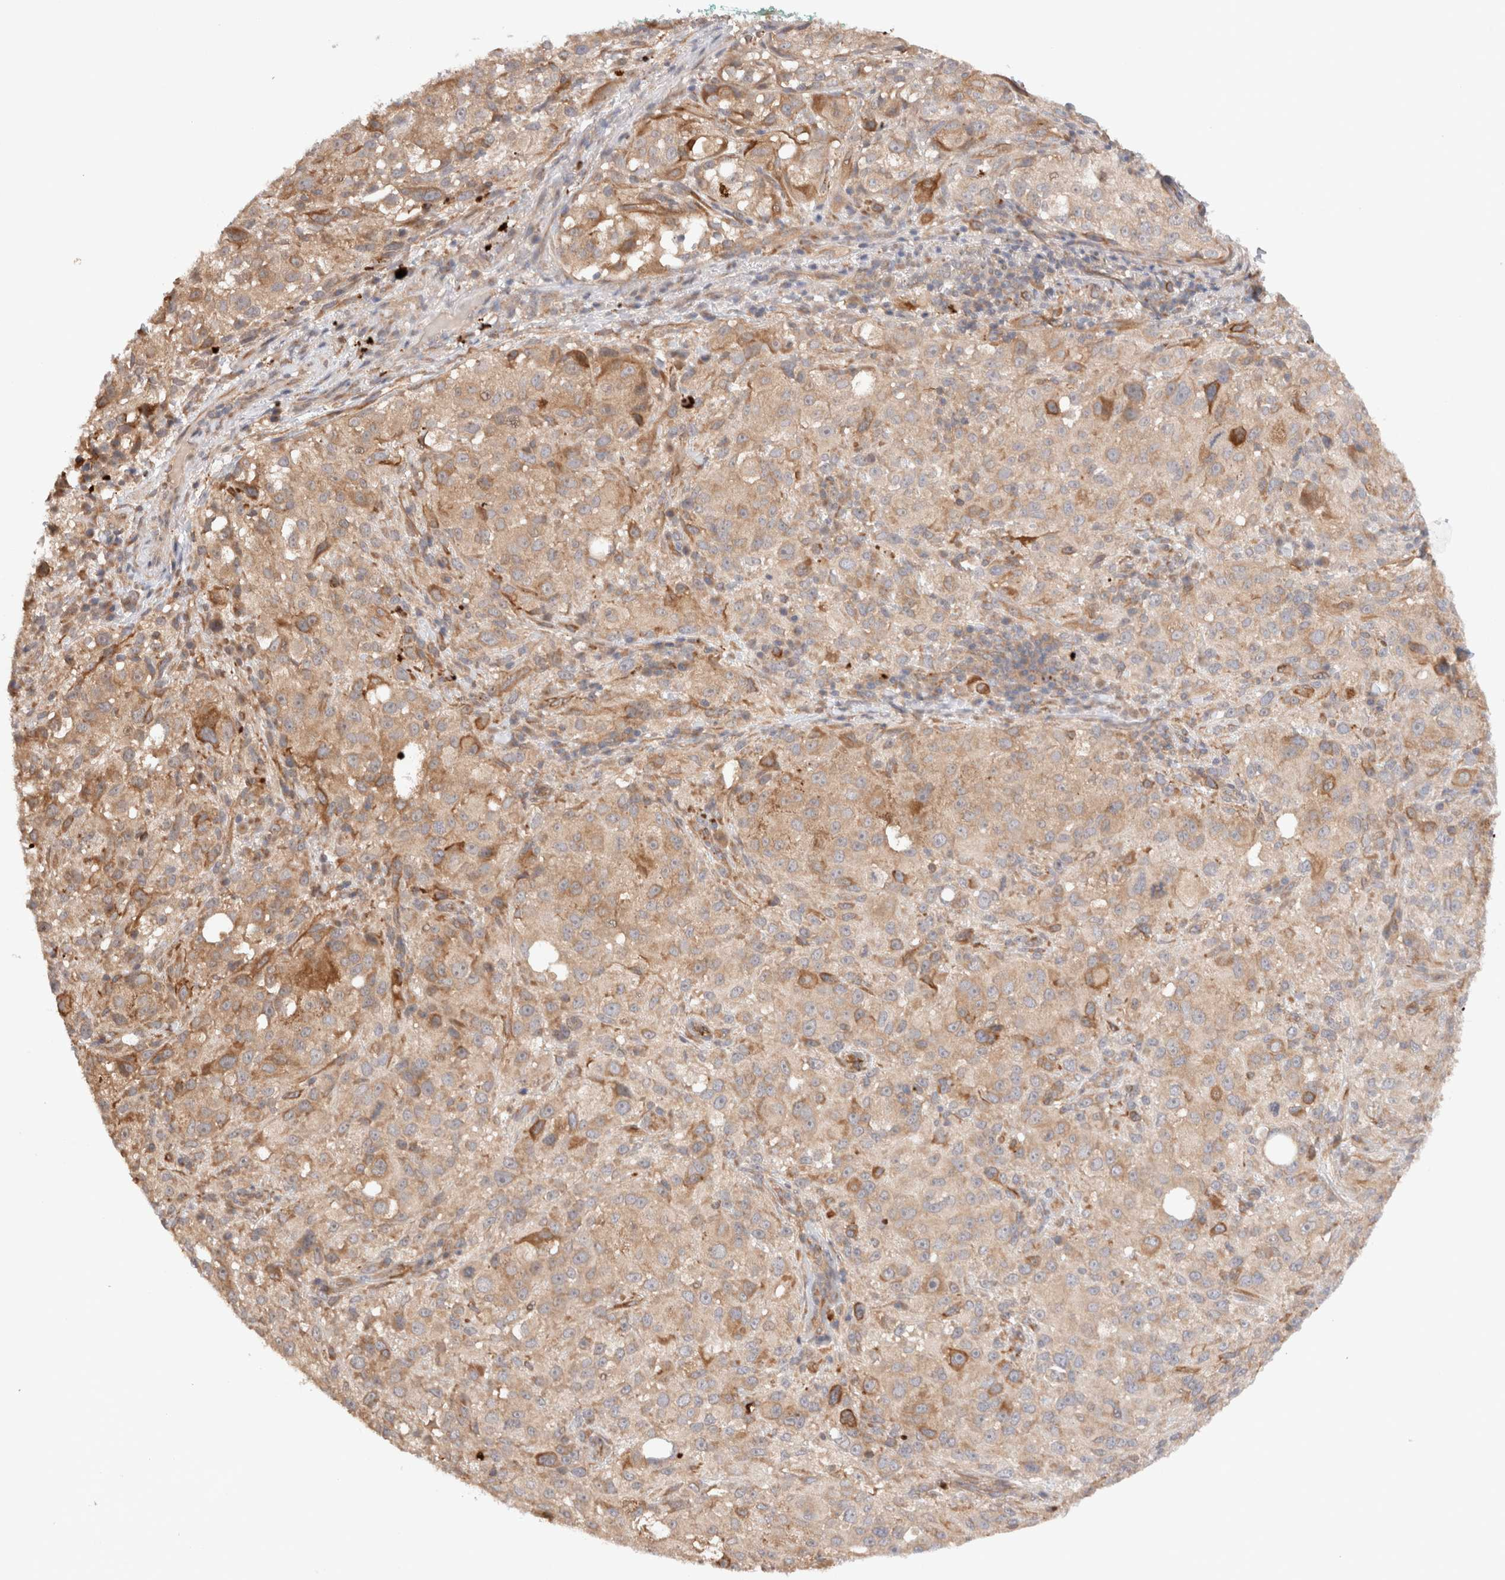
{"staining": {"intensity": "moderate", "quantity": ">75%", "location": "cytoplasmic/membranous"}, "tissue": "melanoma", "cell_type": "Tumor cells", "image_type": "cancer", "snomed": [{"axis": "morphology", "description": "Necrosis, NOS"}, {"axis": "morphology", "description": "Malignant melanoma, NOS"}, {"axis": "topography", "description": "Skin"}], "caption": "An image showing moderate cytoplasmic/membranous staining in about >75% of tumor cells in melanoma, as visualized by brown immunohistochemical staining.", "gene": "KLHL20", "patient": {"sex": "female", "age": 87}}